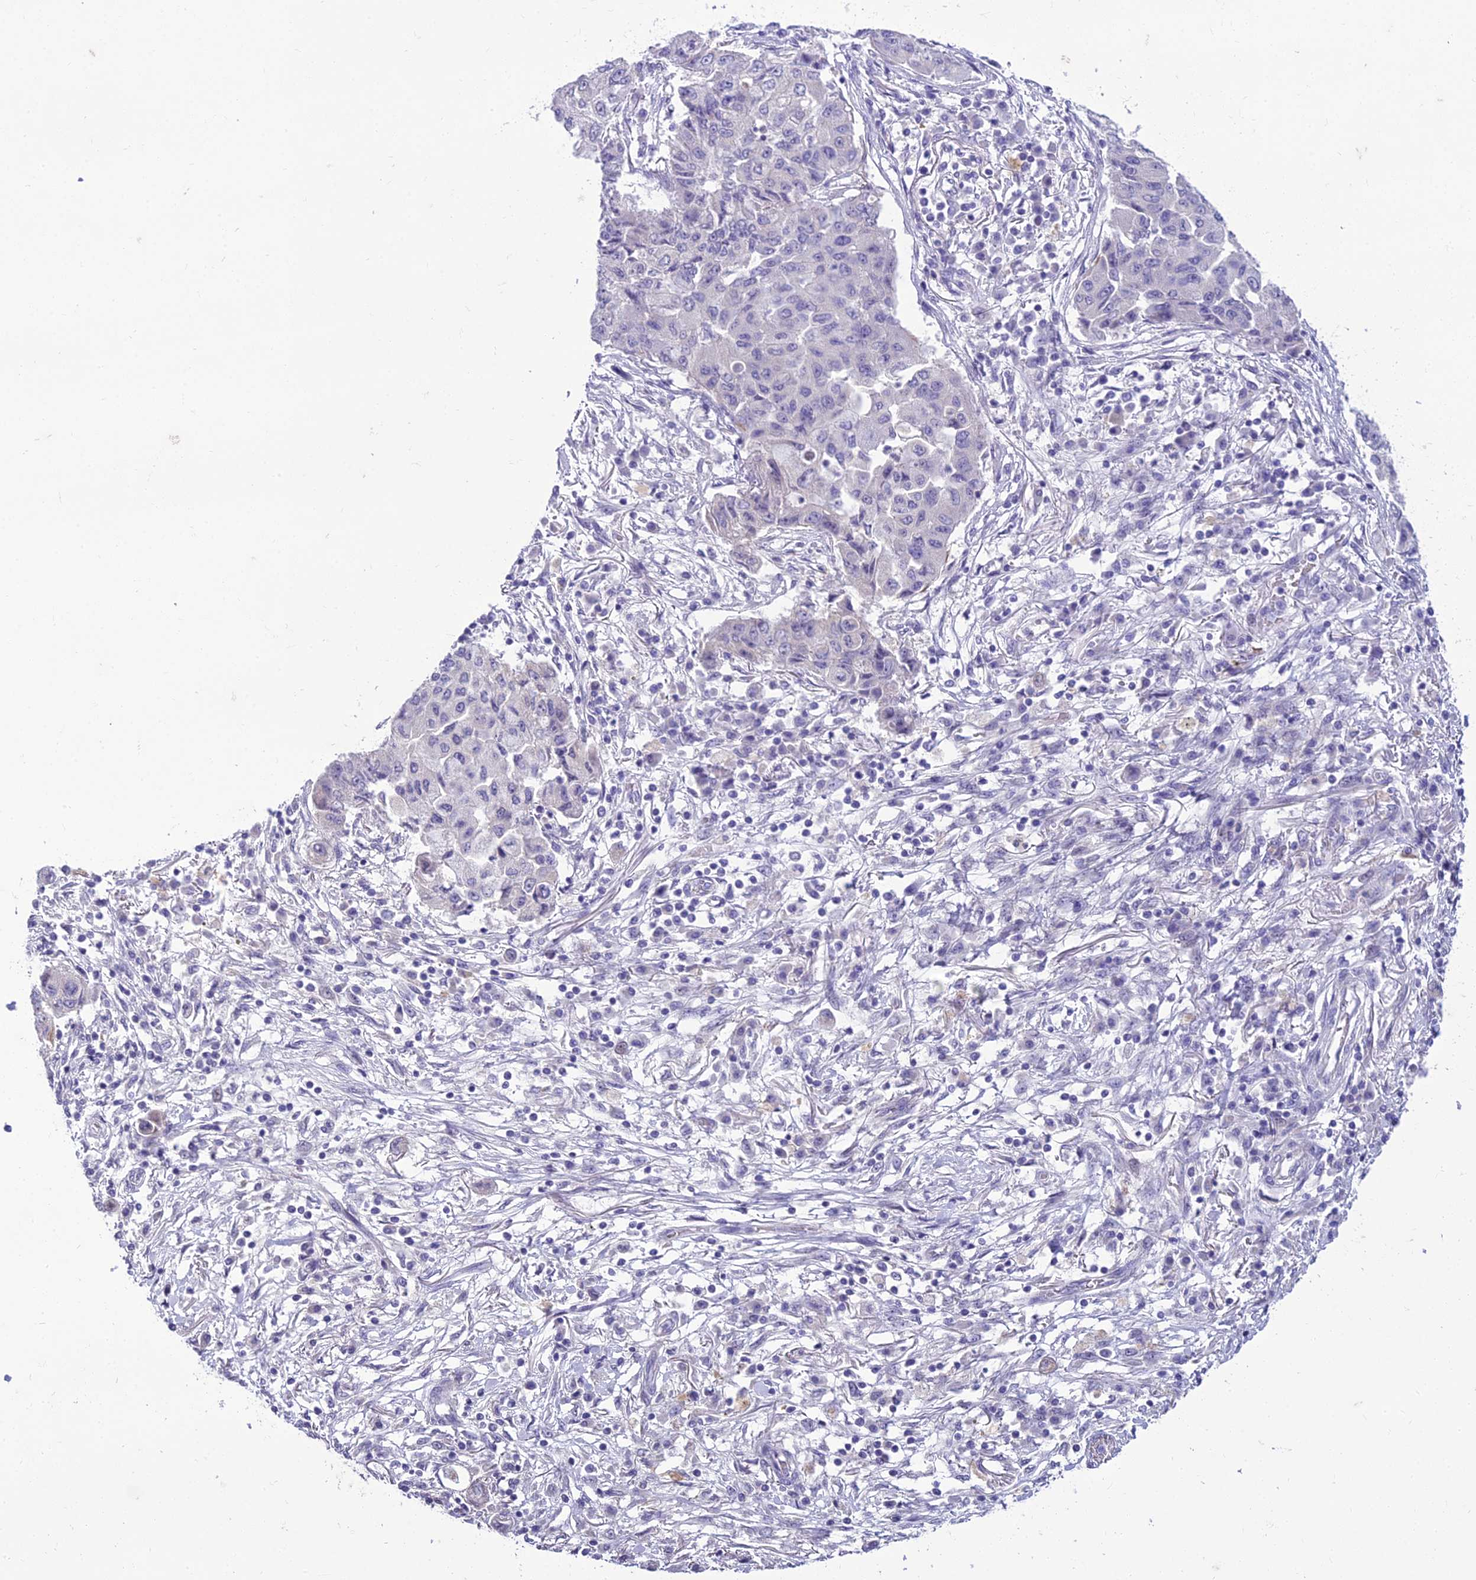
{"staining": {"intensity": "negative", "quantity": "none", "location": "none"}, "tissue": "lung cancer", "cell_type": "Tumor cells", "image_type": "cancer", "snomed": [{"axis": "morphology", "description": "Squamous cell carcinoma, NOS"}, {"axis": "topography", "description": "Lung"}], "caption": "IHC photomicrograph of neoplastic tissue: squamous cell carcinoma (lung) stained with DAB demonstrates no significant protein expression in tumor cells.", "gene": "SCRT1", "patient": {"sex": "male", "age": 74}}